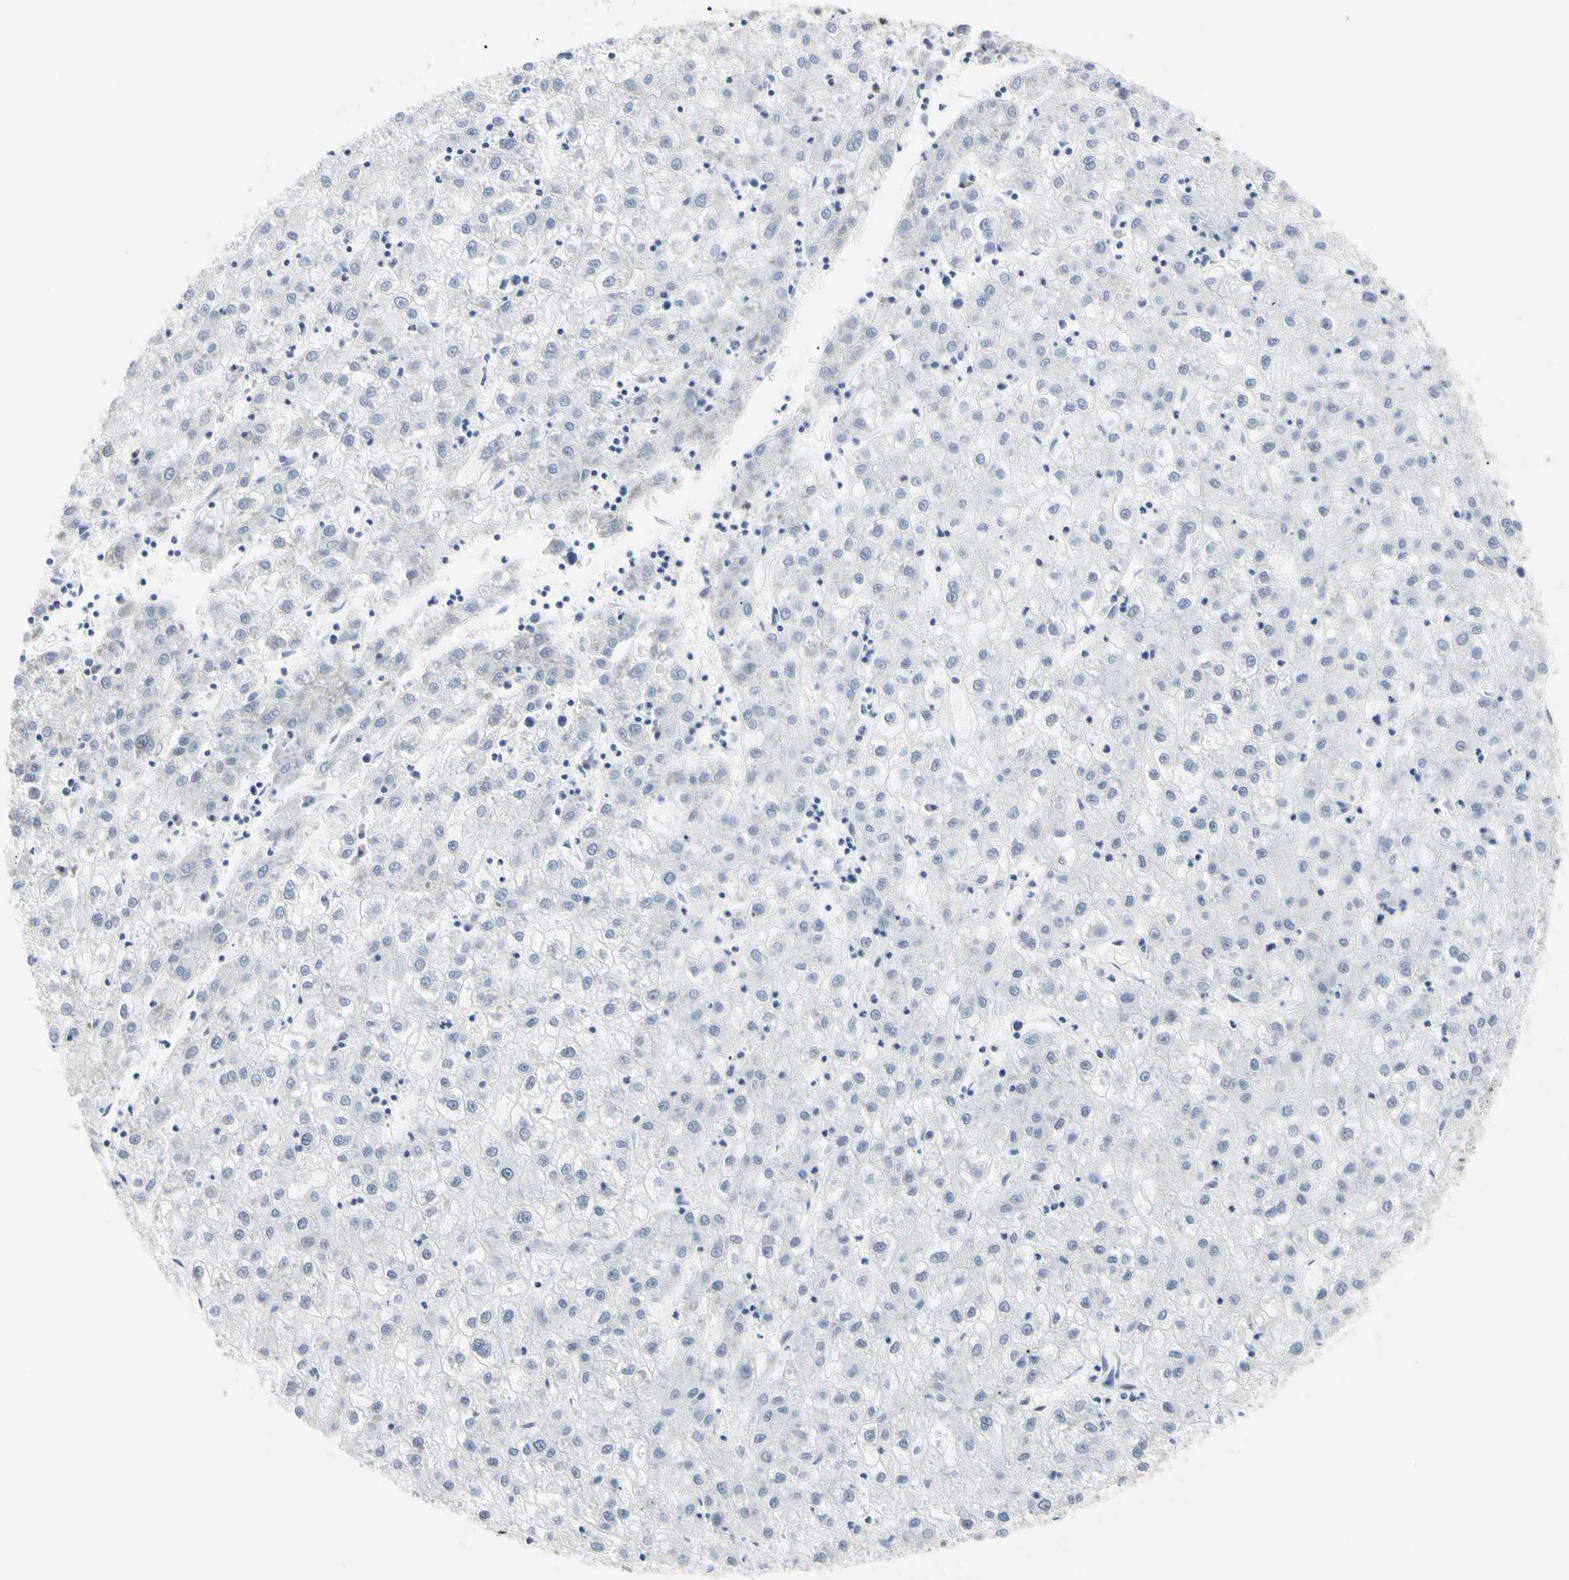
{"staining": {"intensity": "negative", "quantity": "none", "location": "none"}, "tissue": "liver cancer", "cell_type": "Tumor cells", "image_type": "cancer", "snomed": [{"axis": "morphology", "description": "Carcinoma, Hepatocellular, NOS"}, {"axis": "topography", "description": "Liver"}], "caption": "Tumor cells show no significant expression in liver cancer (hepatocellular carcinoma). (DAB immunohistochemistry (IHC), high magnification).", "gene": "FAM98B", "patient": {"sex": "male", "age": 72}}